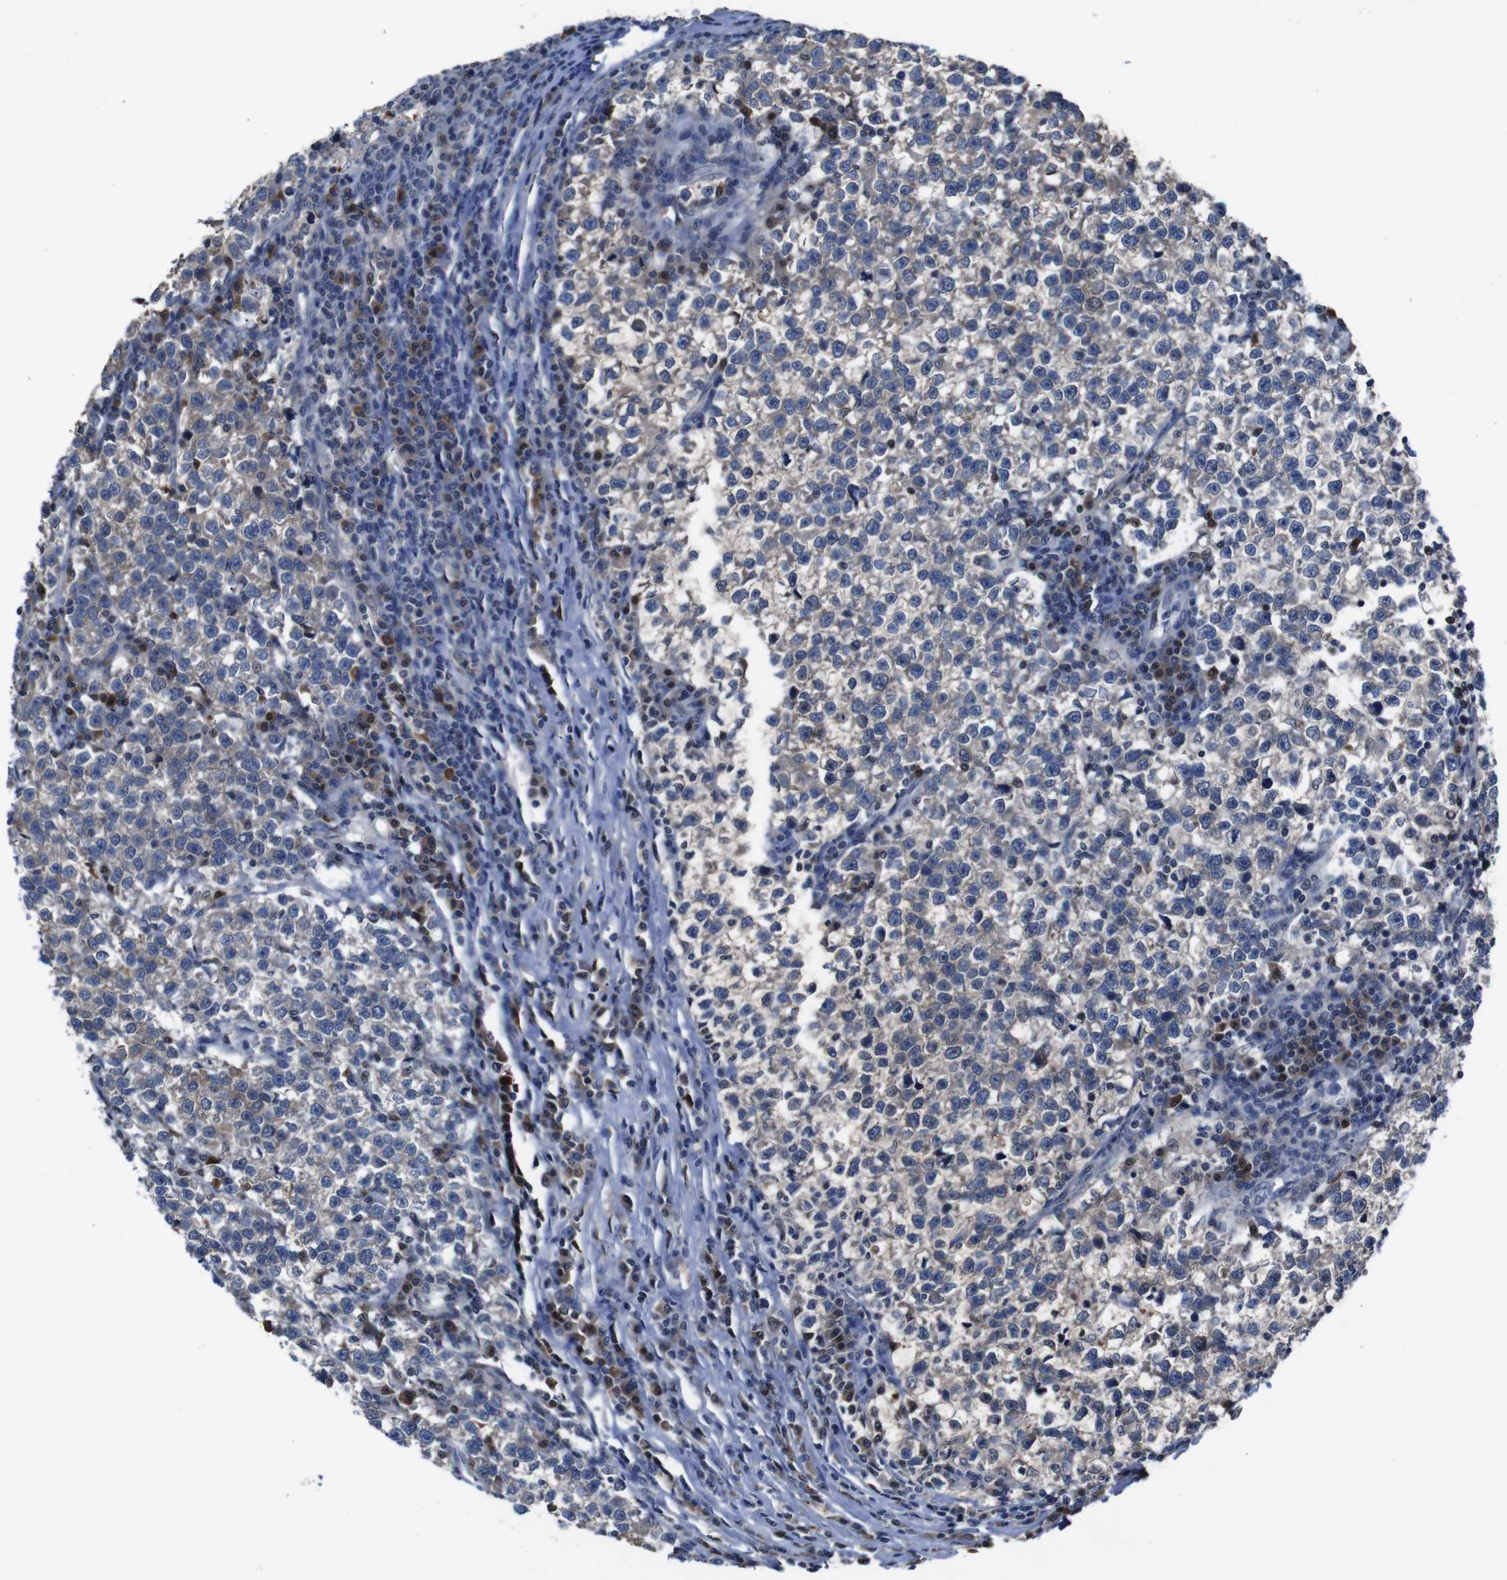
{"staining": {"intensity": "weak", "quantity": ">75%", "location": "cytoplasmic/membranous"}, "tissue": "testis cancer", "cell_type": "Tumor cells", "image_type": "cancer", "snomed": [{"axis": "morphology", "description": "Normal tissue, NOS"}, {"axis": "morphology", "description": "Seminoma, NOS"}, {"axis": "topography", "description": "Testis"}], "caption": "This image reveals immunohistochemistry (IHC) staining of human testis cancer (seminoma), with low weak cytoplasmic/membranous expression in about >75% of tumor cells.", "gene": "SEMA4B", "patient": {"sex": "male", "age": 43}}